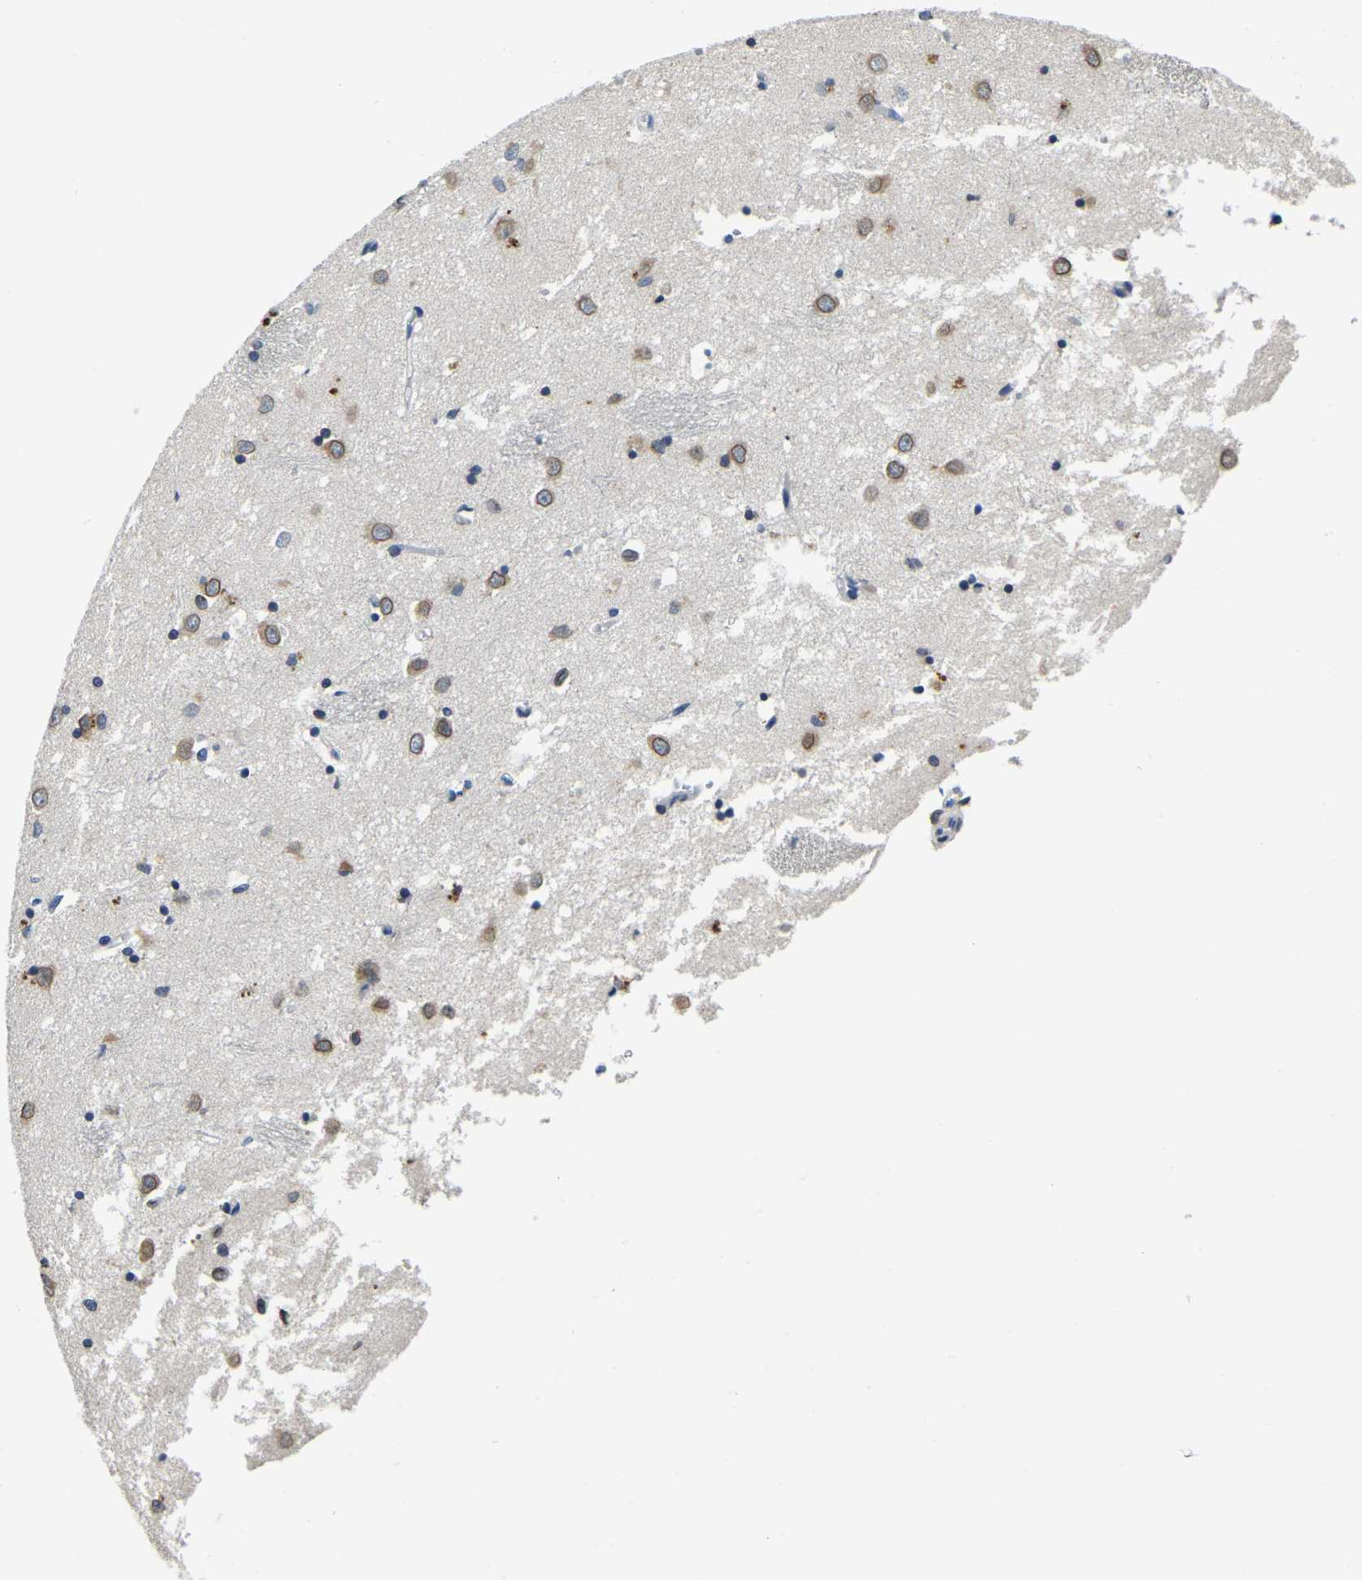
{"staining": {"intensity": "moderate", "quantity": "<25%", "location": "cytoplasmic/membranous,nuclear"}, "tissue": "caudate", "cell_type": "Glial cells", "image_type": "normal", "snomed": [{"axis": "morphology", "description": "Normal tissue, NOS"}, {"axis": "topography", "description": "Lateral ventricle wall"}], "caption": "Caudate stained with DAB (3,3'-diaminobenzidine) IHC displays low levels of moderate cytoplasmic/membranous,nuclear positivity in approximately <25% of glial cells. Immunohistochemistry (ihc) stains the protein in brown and the nuclei are stained blue.", "gene": "RANBP2", "patient": {"sex": "female", "age": 19}}